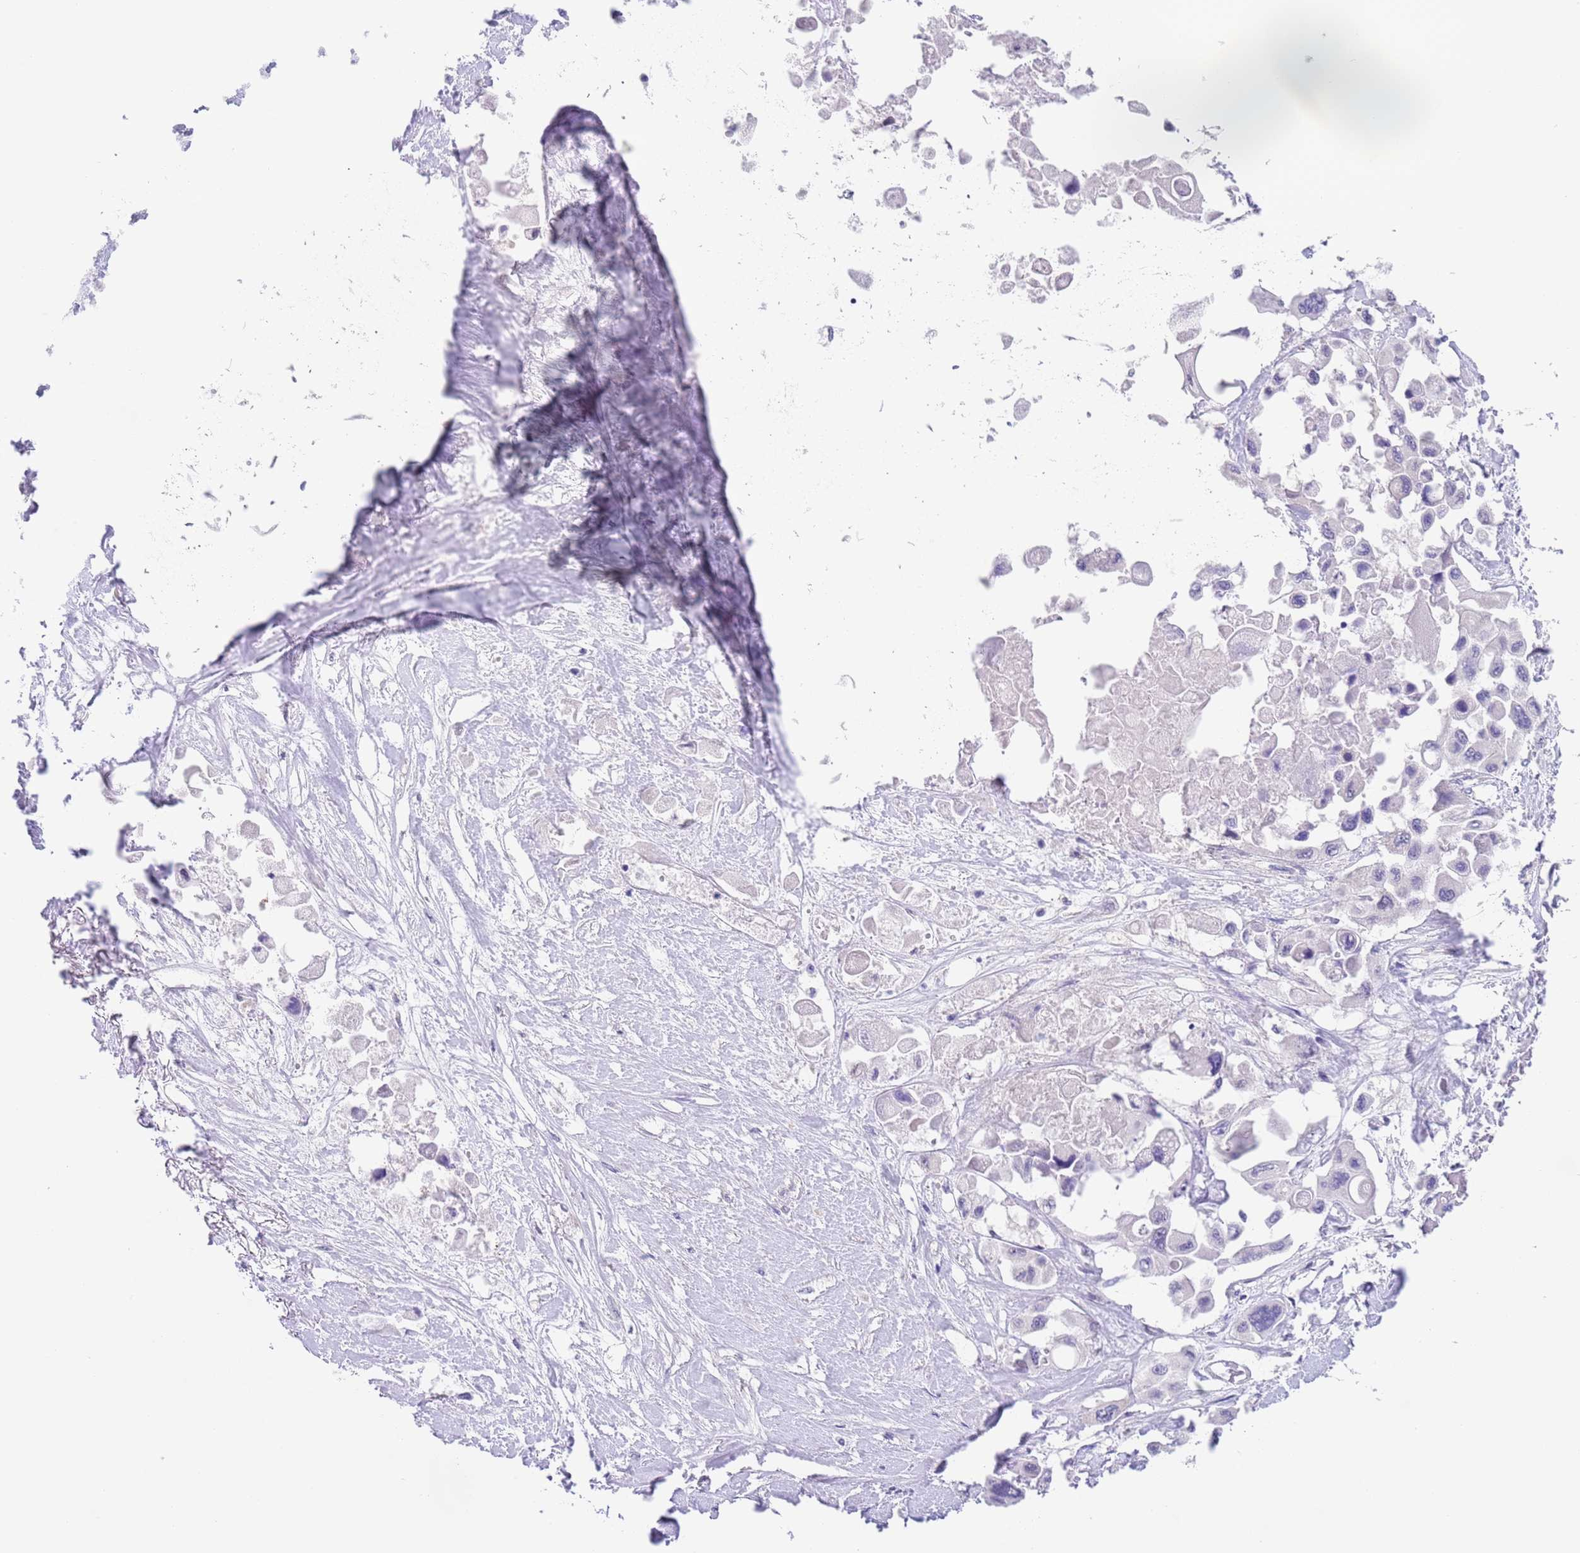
{"staining": {"intensity": "negative", "quantity": "none", "location": "none"}, "tissue": "pancreatic cancer", "cell_type": "Tumor cells", "image_type": "cancer", "snomed": [{"axis": "morphology", "description": "Adenocarcinoma, NOS"}, {"axis": "topography", "description": "Pancreas"}], "caption": "A micrograph of human adenocarcinoma (pancreatic) is negative for staining in tumor cells. Nuclei are stained in blue.", "gene": "SPIRE2", "patient": {"sex": "male", "age": 92}}